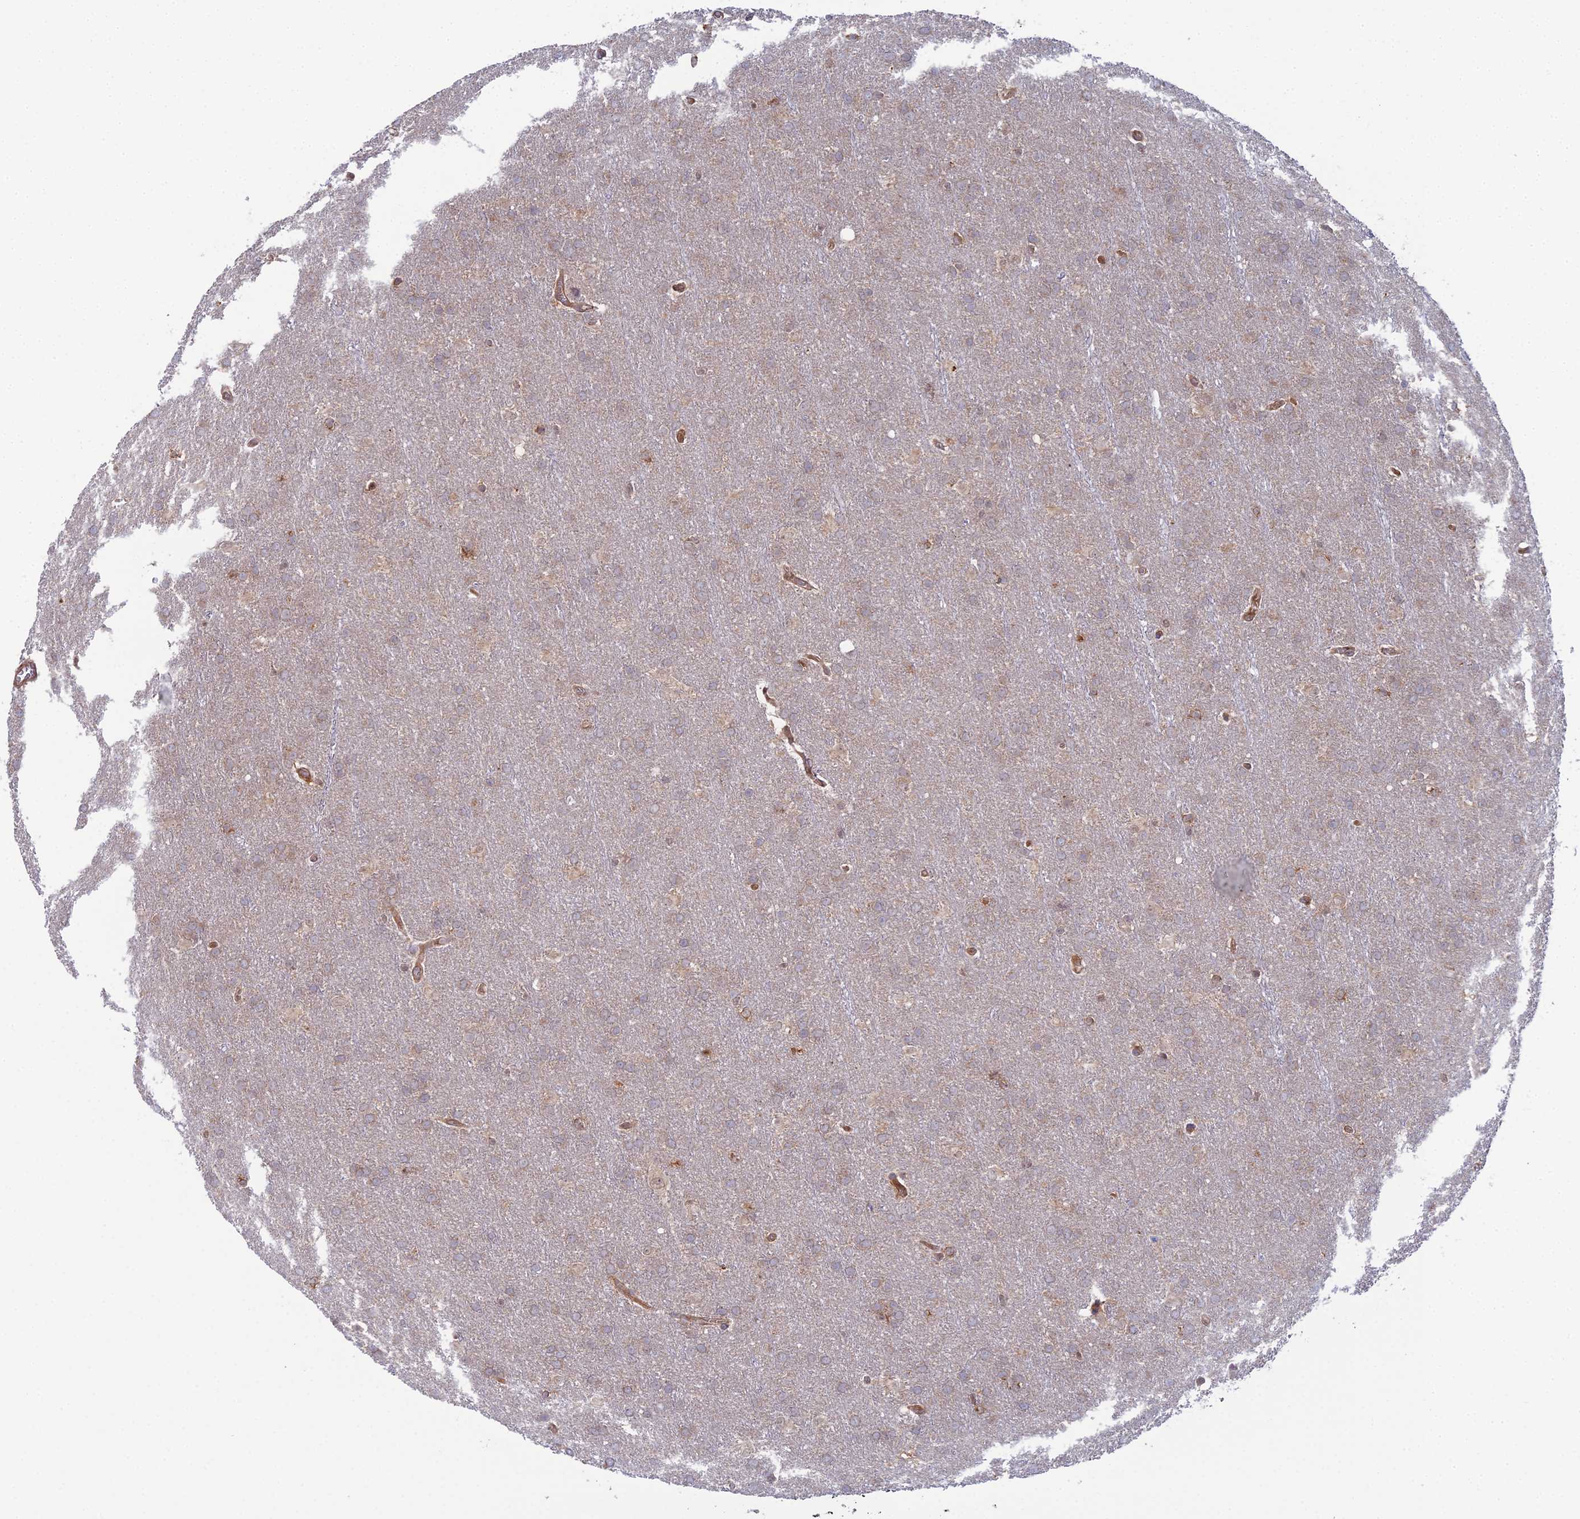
{"staining": {"intensity": "negative", "quantity": "none", "location": "none"}, "tissue": "glioma", "cell_type": "Tumor cells", "image_type": "cancer", "snomed": [{"axis": "morphology", "description": "Glioma, malignant, Low grade"}, {"axis": "topography", "description": "Brain"}], "caption": "Human low-grade glioma (malignant) stained for a protein using IHC exhibits no expression in tumor cells.", "gene": "ABHD1", "patient": {"sex": "female", "age": 32}}